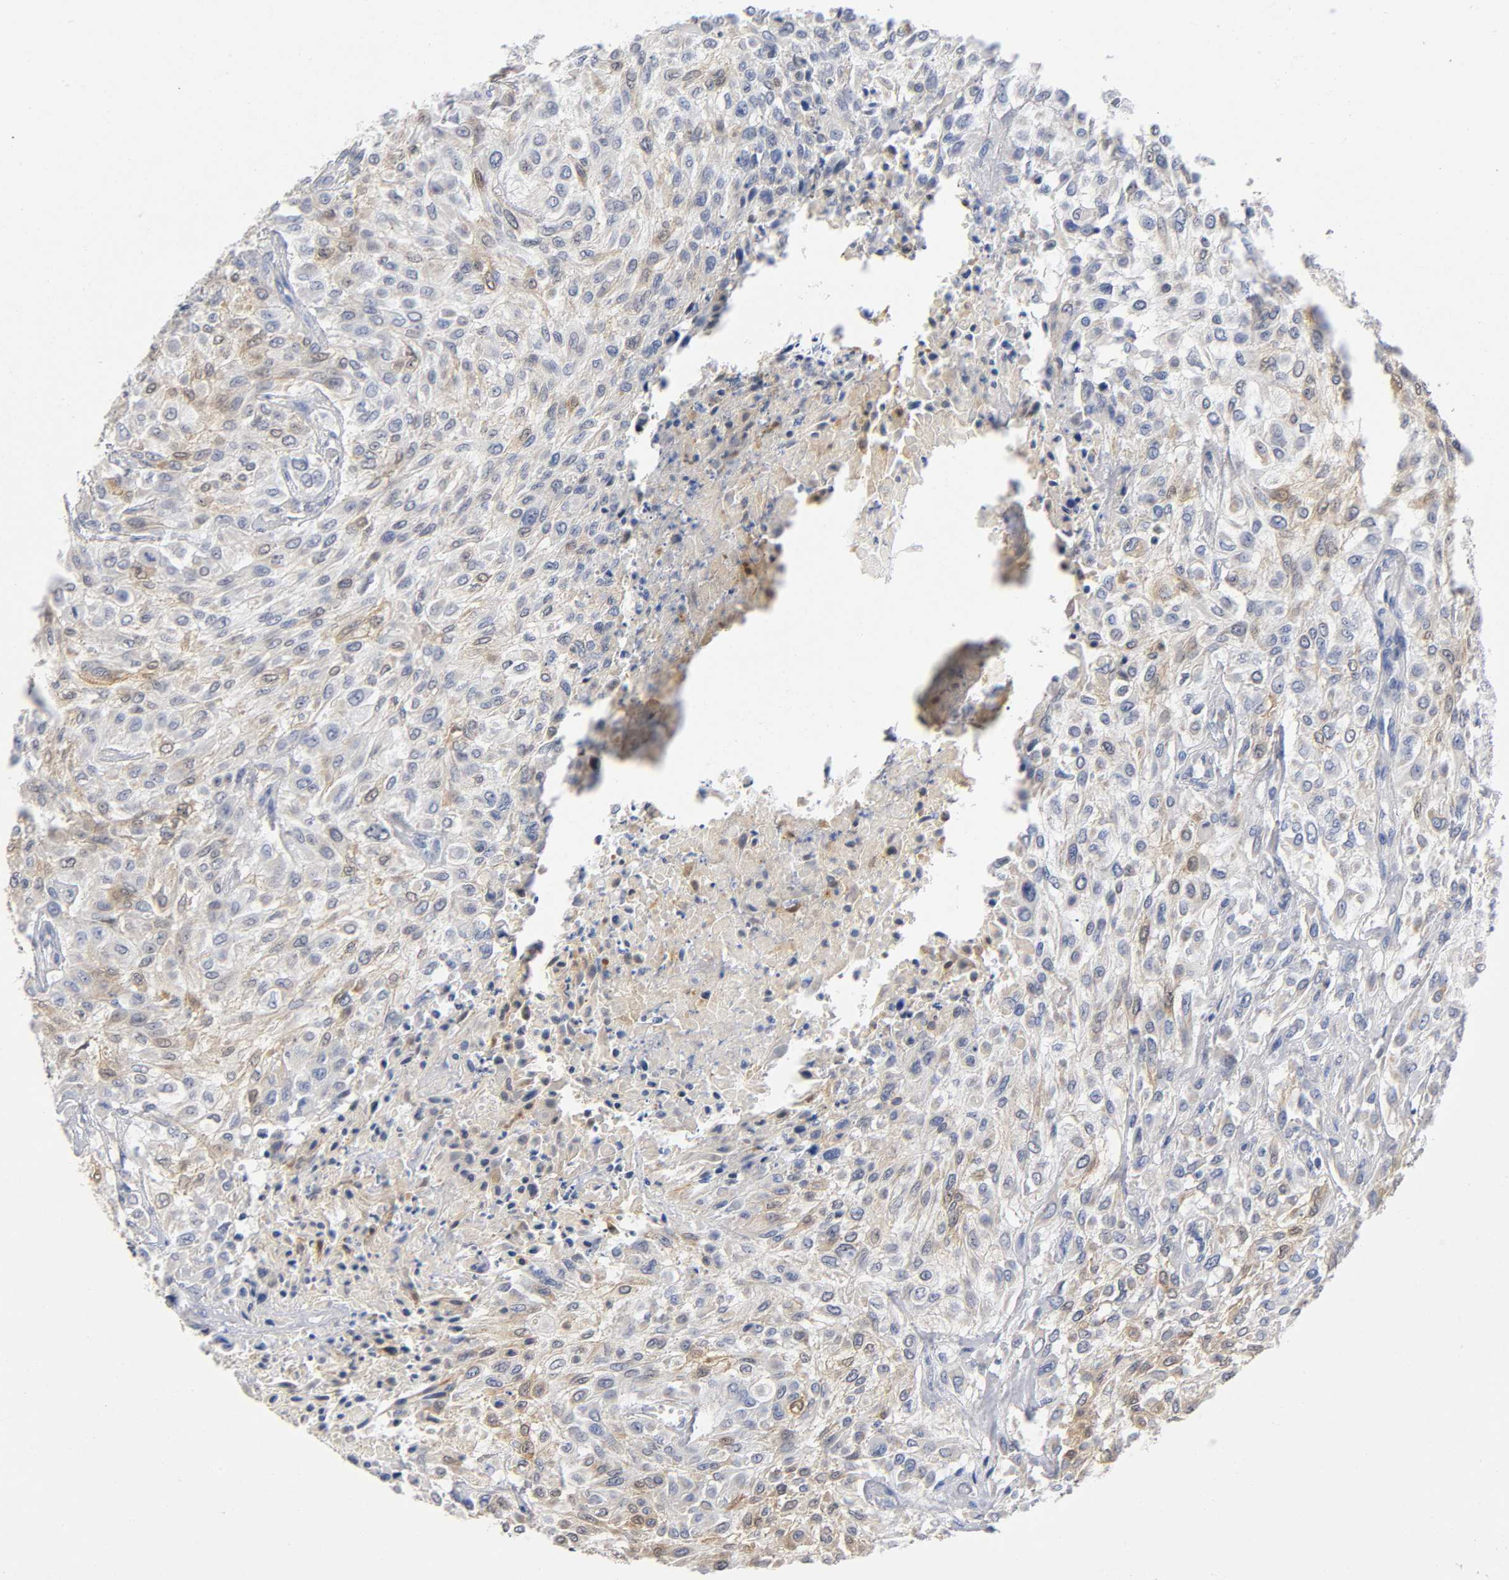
{"staining": {"intensity": "weak", "quantity": "25%-75%", "location": "cytoplasmic/membranous"}, "tissue": "urothelial cancer", "cell_type": "Tumor cells", "image_type": "cancer", "snomed": [{"axis": "morphology", "description": "Urothelial carcinoma, High grade"}, {"axis": "topography", "description": "Urinary bladder"}], "caption": "IHC image of neoplastic tissue: human urothelial cancer stained using IHC displays low levels of weak protein expression localized specifically in the cytoplasmic/membranous of tumor cells, appearing as a cytoplasmic/membranous brown color.", "gene": "TNC", "patient": {"sex": "male", "age": 57}}